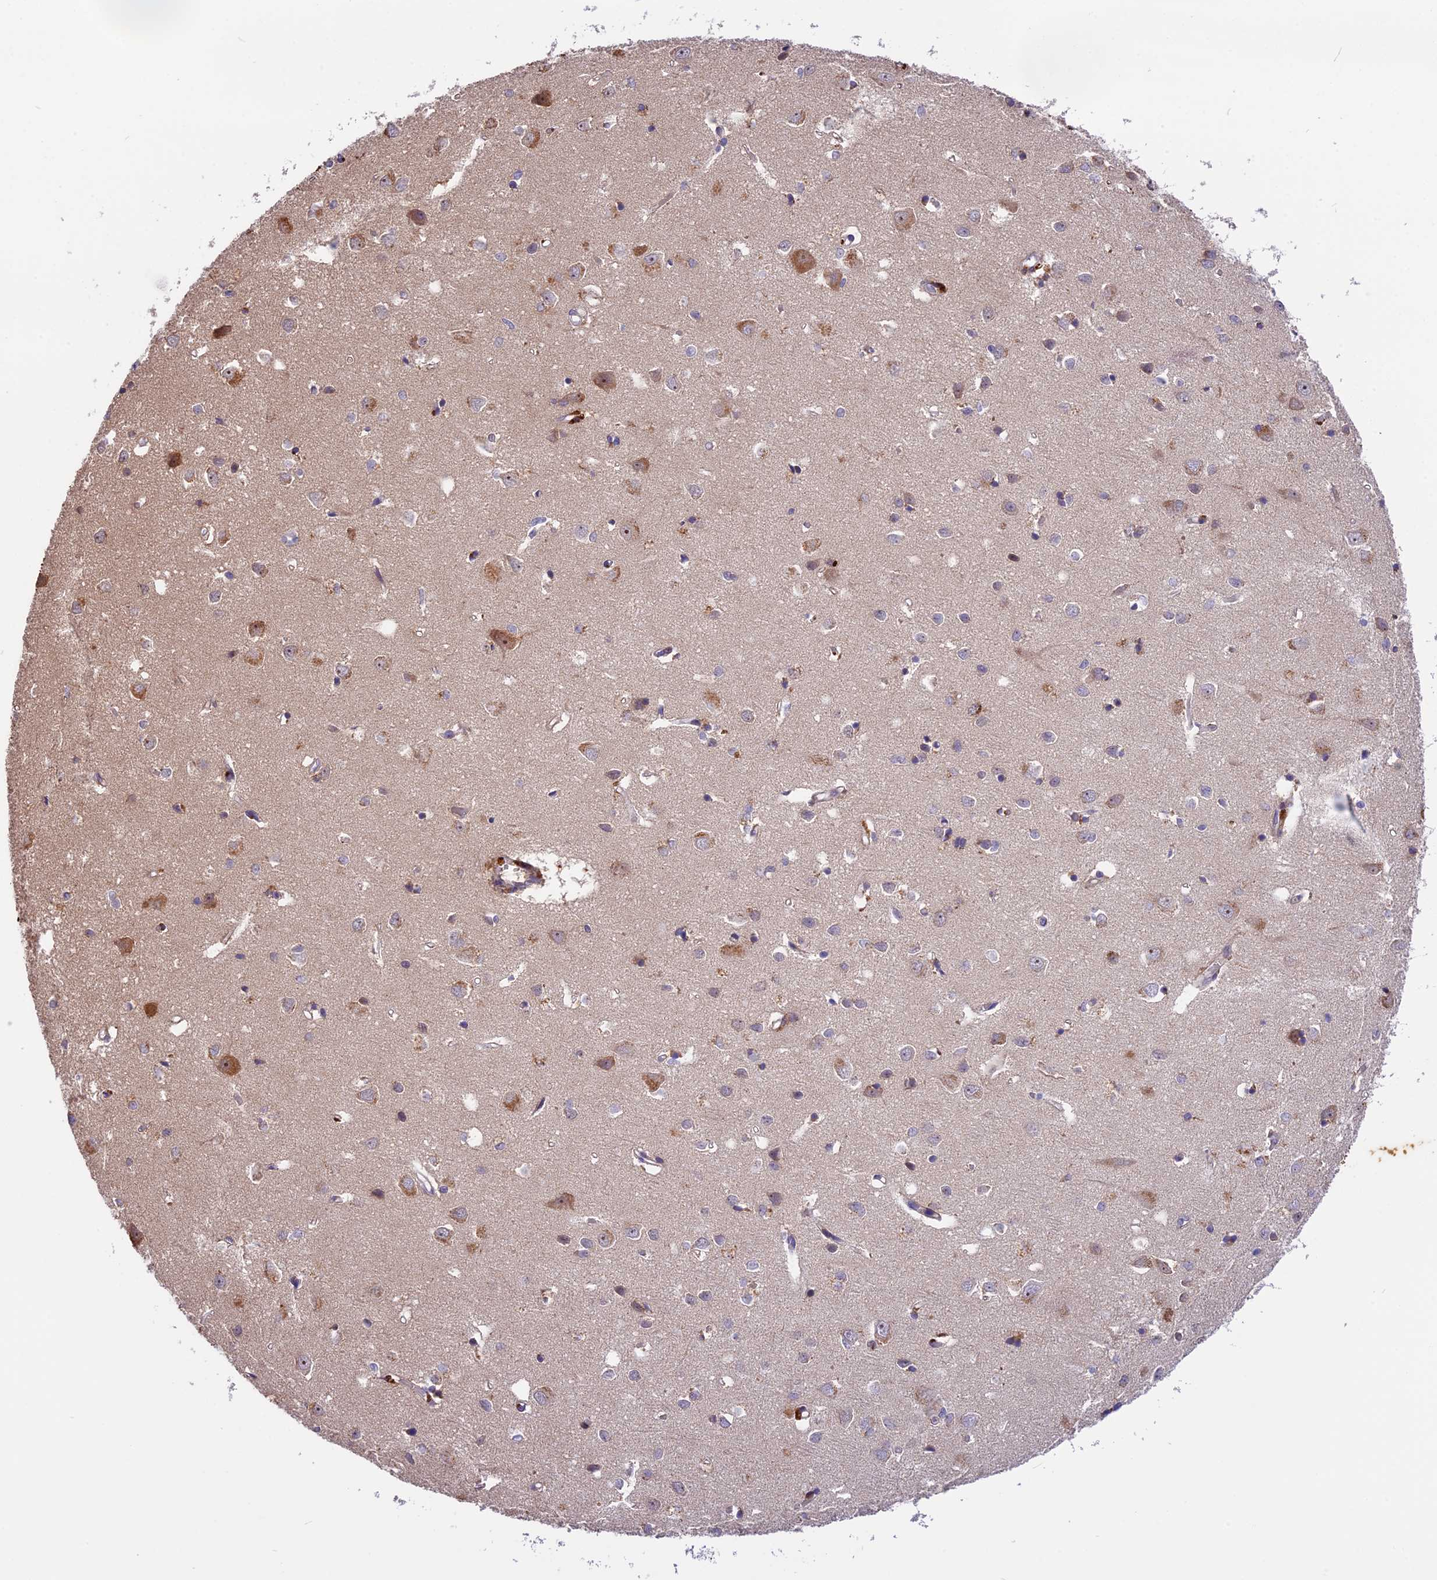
{"staining": {"intensity": "negative", "quantity": "none", "location": "none"}, "tissue": "cerebral cortex", "cell_type": "Endothelial cells", "image_type": "normal", "snomed": [{"axis": "morphology", "description": "Normal tissue, NOS"}, {"axis": "topography", "description": "Cerebral cortex"}], "caption": "Immunohistochemistry (IHC) histopathology image of unremarkable human cerebral cortex stained for a protein (brown), which displays no expression in endothelial cells.", "gene": "RERGL", "patient": {"sex": "female", "age": 64}}